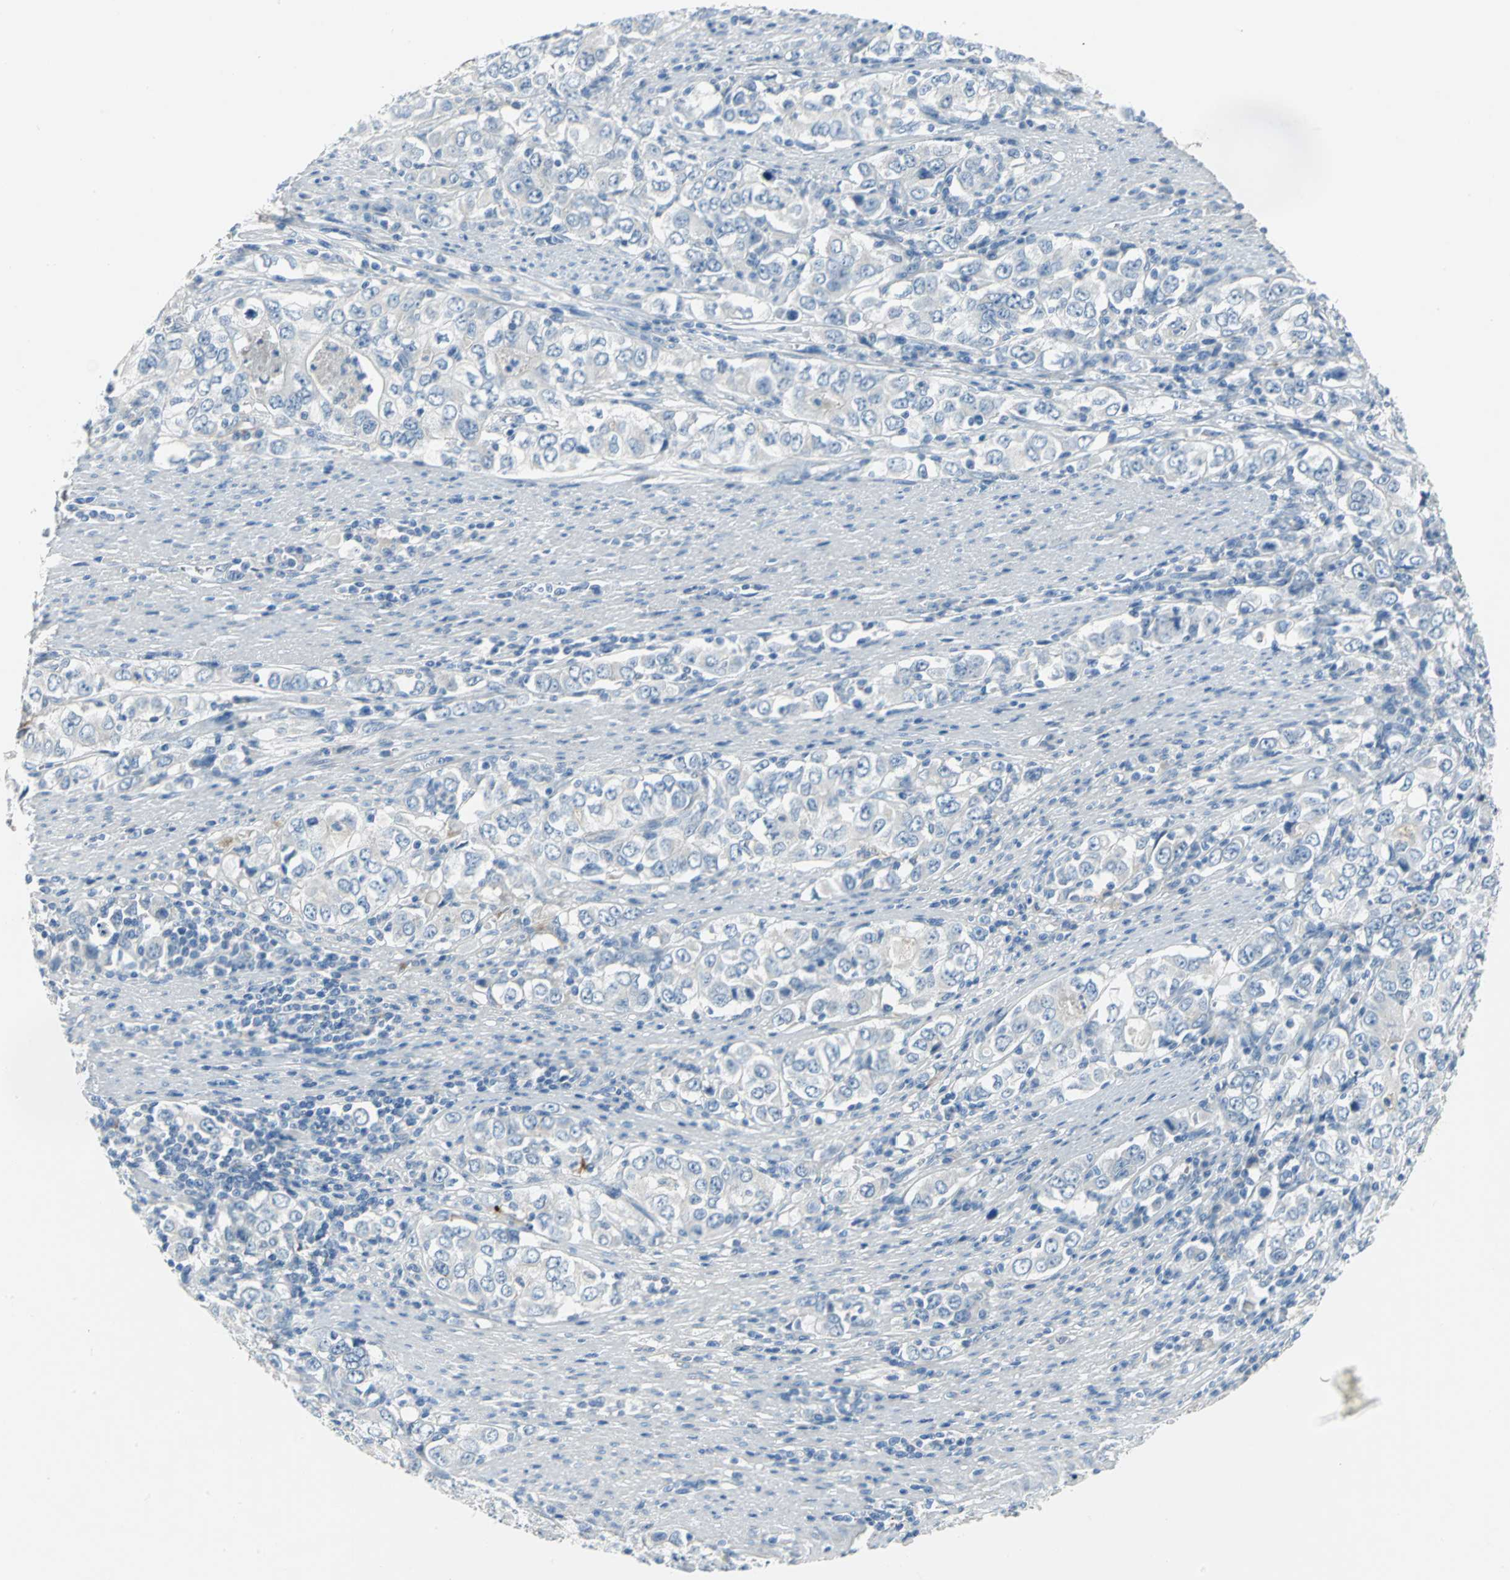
{"staining": {"intensity": "negative", "quantity": "none", "location": "none"}, "tissue": "stomach cancer", "cell_type": "Tumor cells", "image_type": "cancer", "snomed": [{"axis": "morphology", "description": "Adenocarcinoma, NOS"}, {"axis": "topography", "description": "Stomach, lower"}], "caption": "Tumor cells show no significant protein staining in stomach adenocarcinoma.", "gene": "PTGDS", "patient": {"sex": "female", "age": 72}}